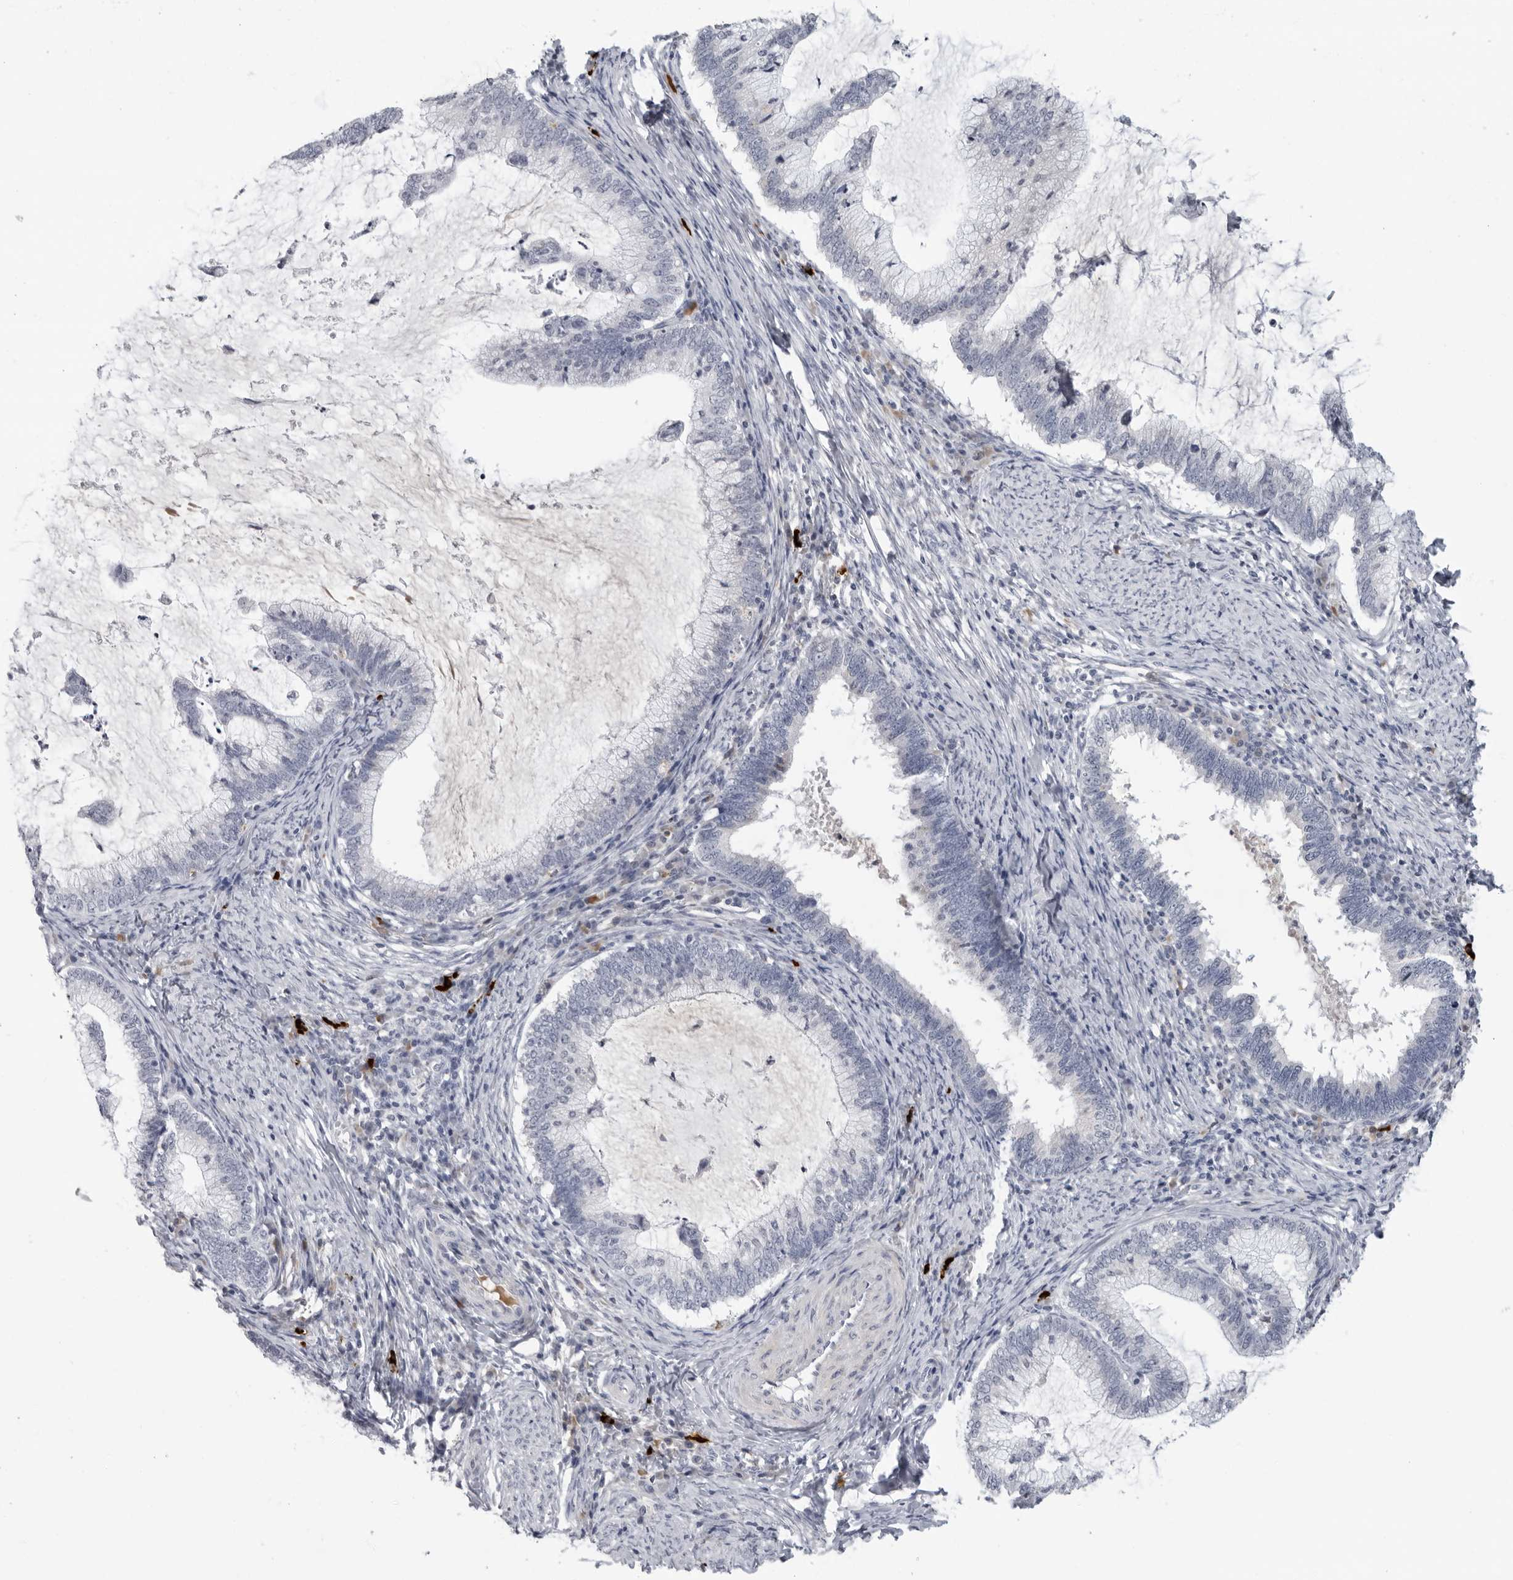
{"staining": {"intensity": "negative", "quantity": "none", "location": "none"}, "tissue": "cervical cancer", "cell_type": "Tumor cells", "image_type": "cancer", "snomed": [{"axis": "morphology", "description": "Adenocarcinoma, NOS"}, {"axis": "topography", "description": "Cervix"}], "caption": "The micrograph demonstrates no significant staining in tumor cells of adenocarcinoma (cervical). Nuclei are stained in blue.", "gene": "ZNF502", "patient": {"sex": "female", "age": 36}}